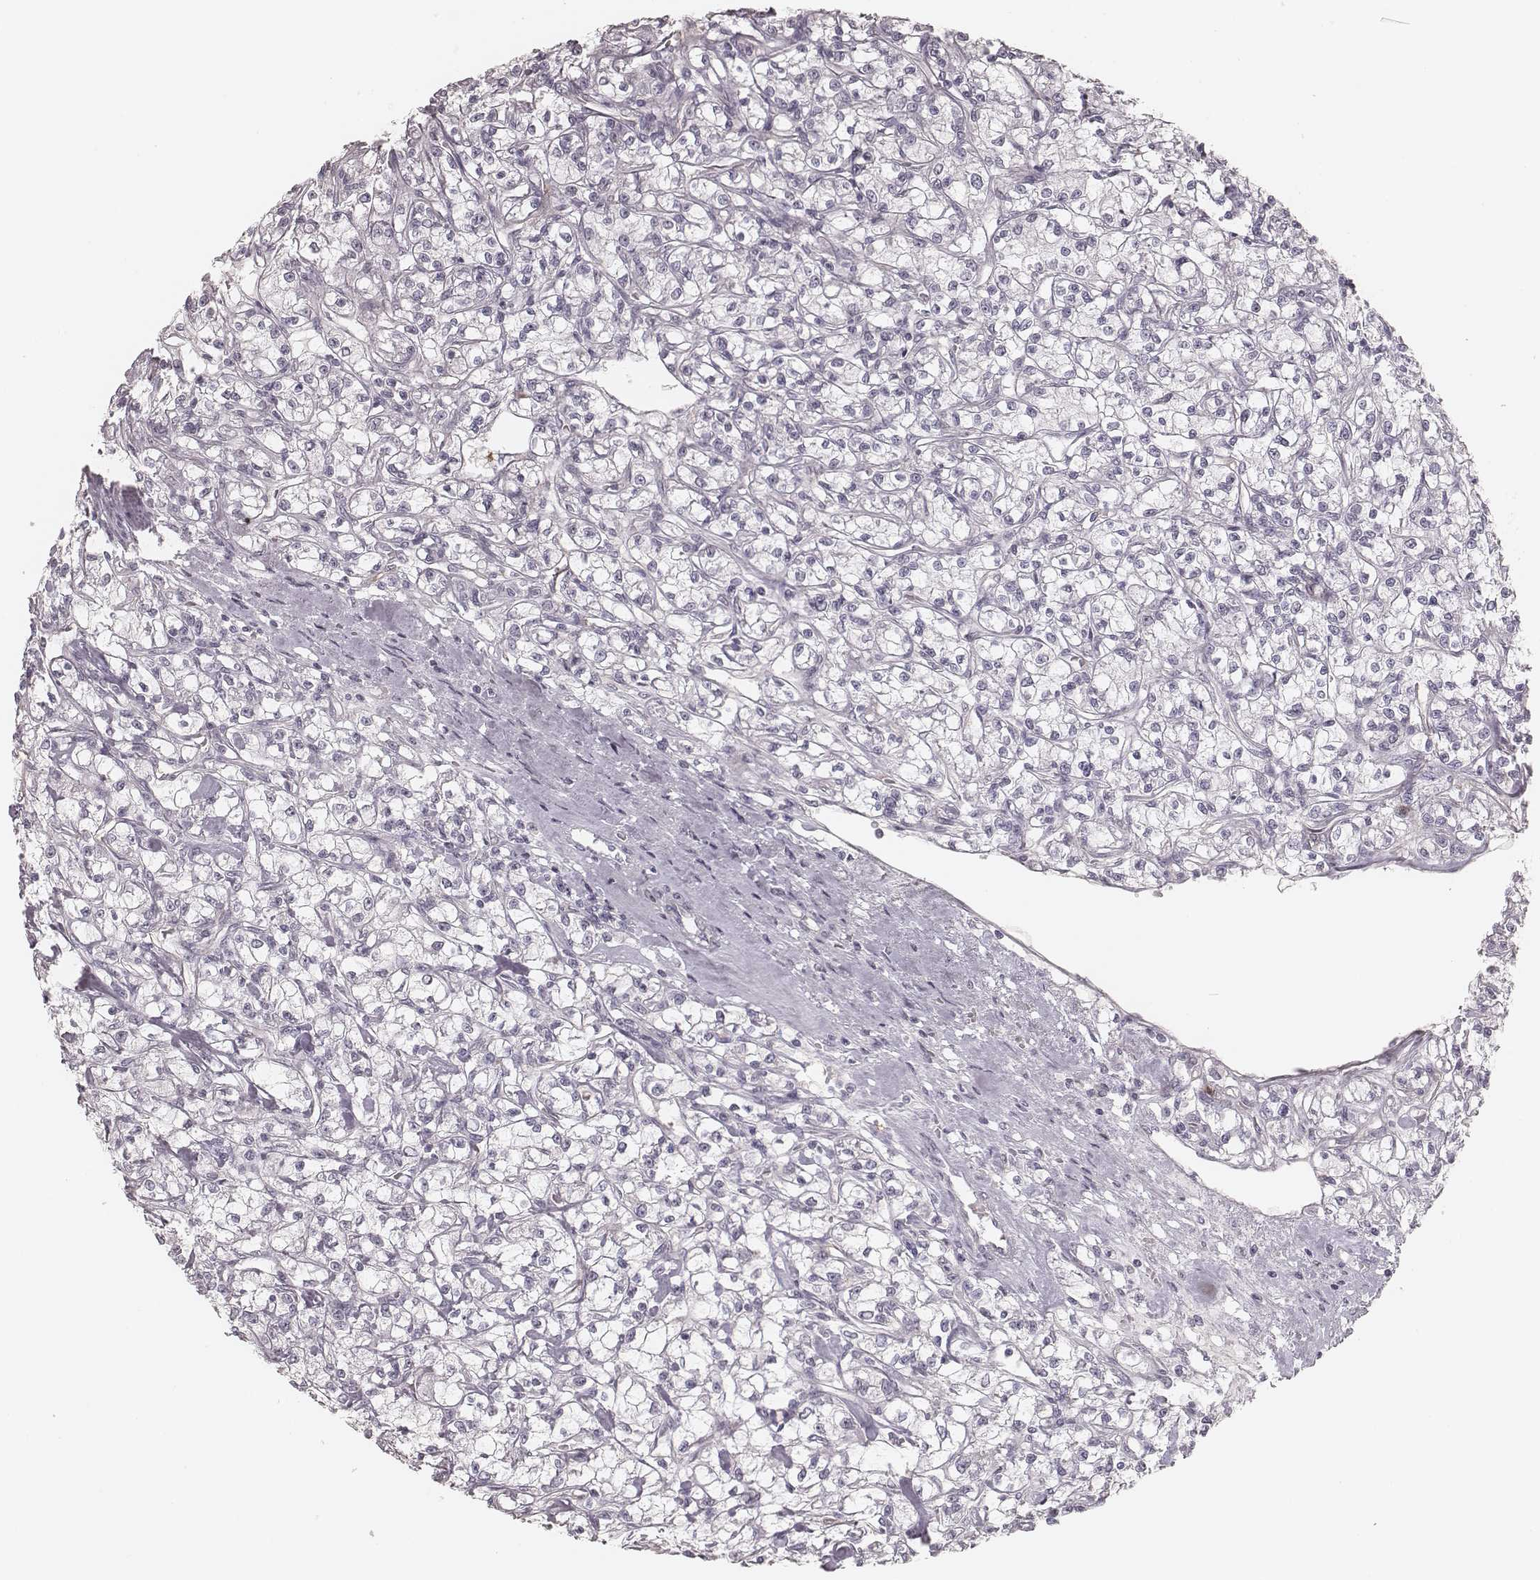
{"staining": {"intensity": "negative", "quantity": "none", "location": "none"}, "tissue": "renal cancer", "cell_type": "Tumor cells", "image_type": "cancer", "snomed": [{"axis": "morphology", "description": "Adenocarcinoma, NOS"}, {"axis": "topography", "description": "Kidney"}], "caption": "A photomicrograph of human renal adenocarcinoma is negative for staining in tumor cells.", "gene": "KITLG", "patient": {"sex": "female", "age": 59}}